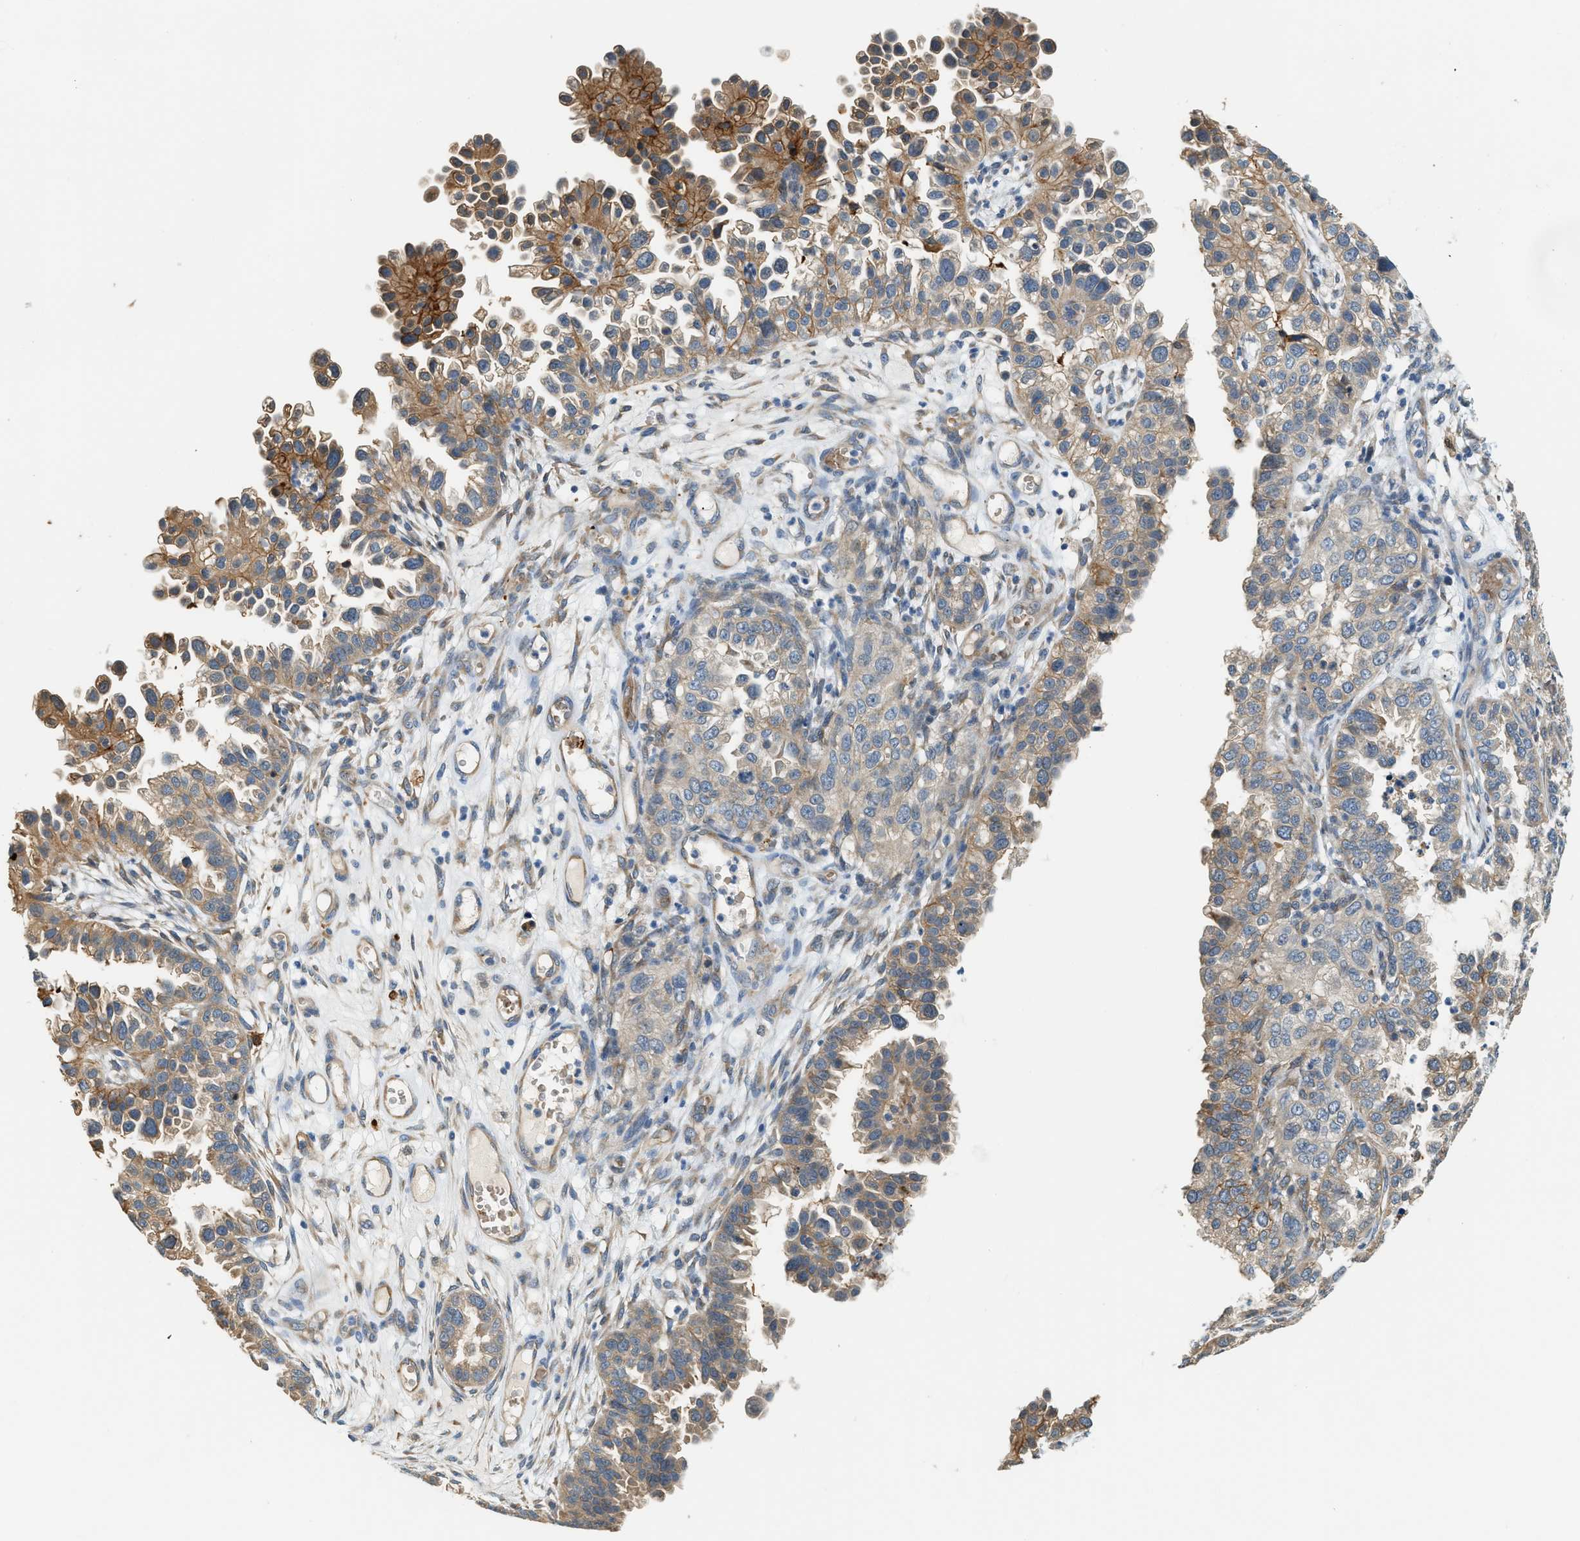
{"staining": {"intensity": "moderate", "quantity": "25%-75%", "location": "cytoplasmic/membranous"}, "tissue": "endometrial cancer", "cell_type": "Tumor cells", "image_type": "cancer", "snomed": [{"axis": "morphology", "description": "Adenocarcinoma, NOS"}, {"axis": "topography", "description": "Endometrium"}], "caption": "Endometrial cancer stained with a brown dye displays moderate cytoplasmic/membranous positive positivity in approximately 25%-75% of tumor cells.", "gene": "CYTH2", "patient": {"sex": "female", "age": 85}}